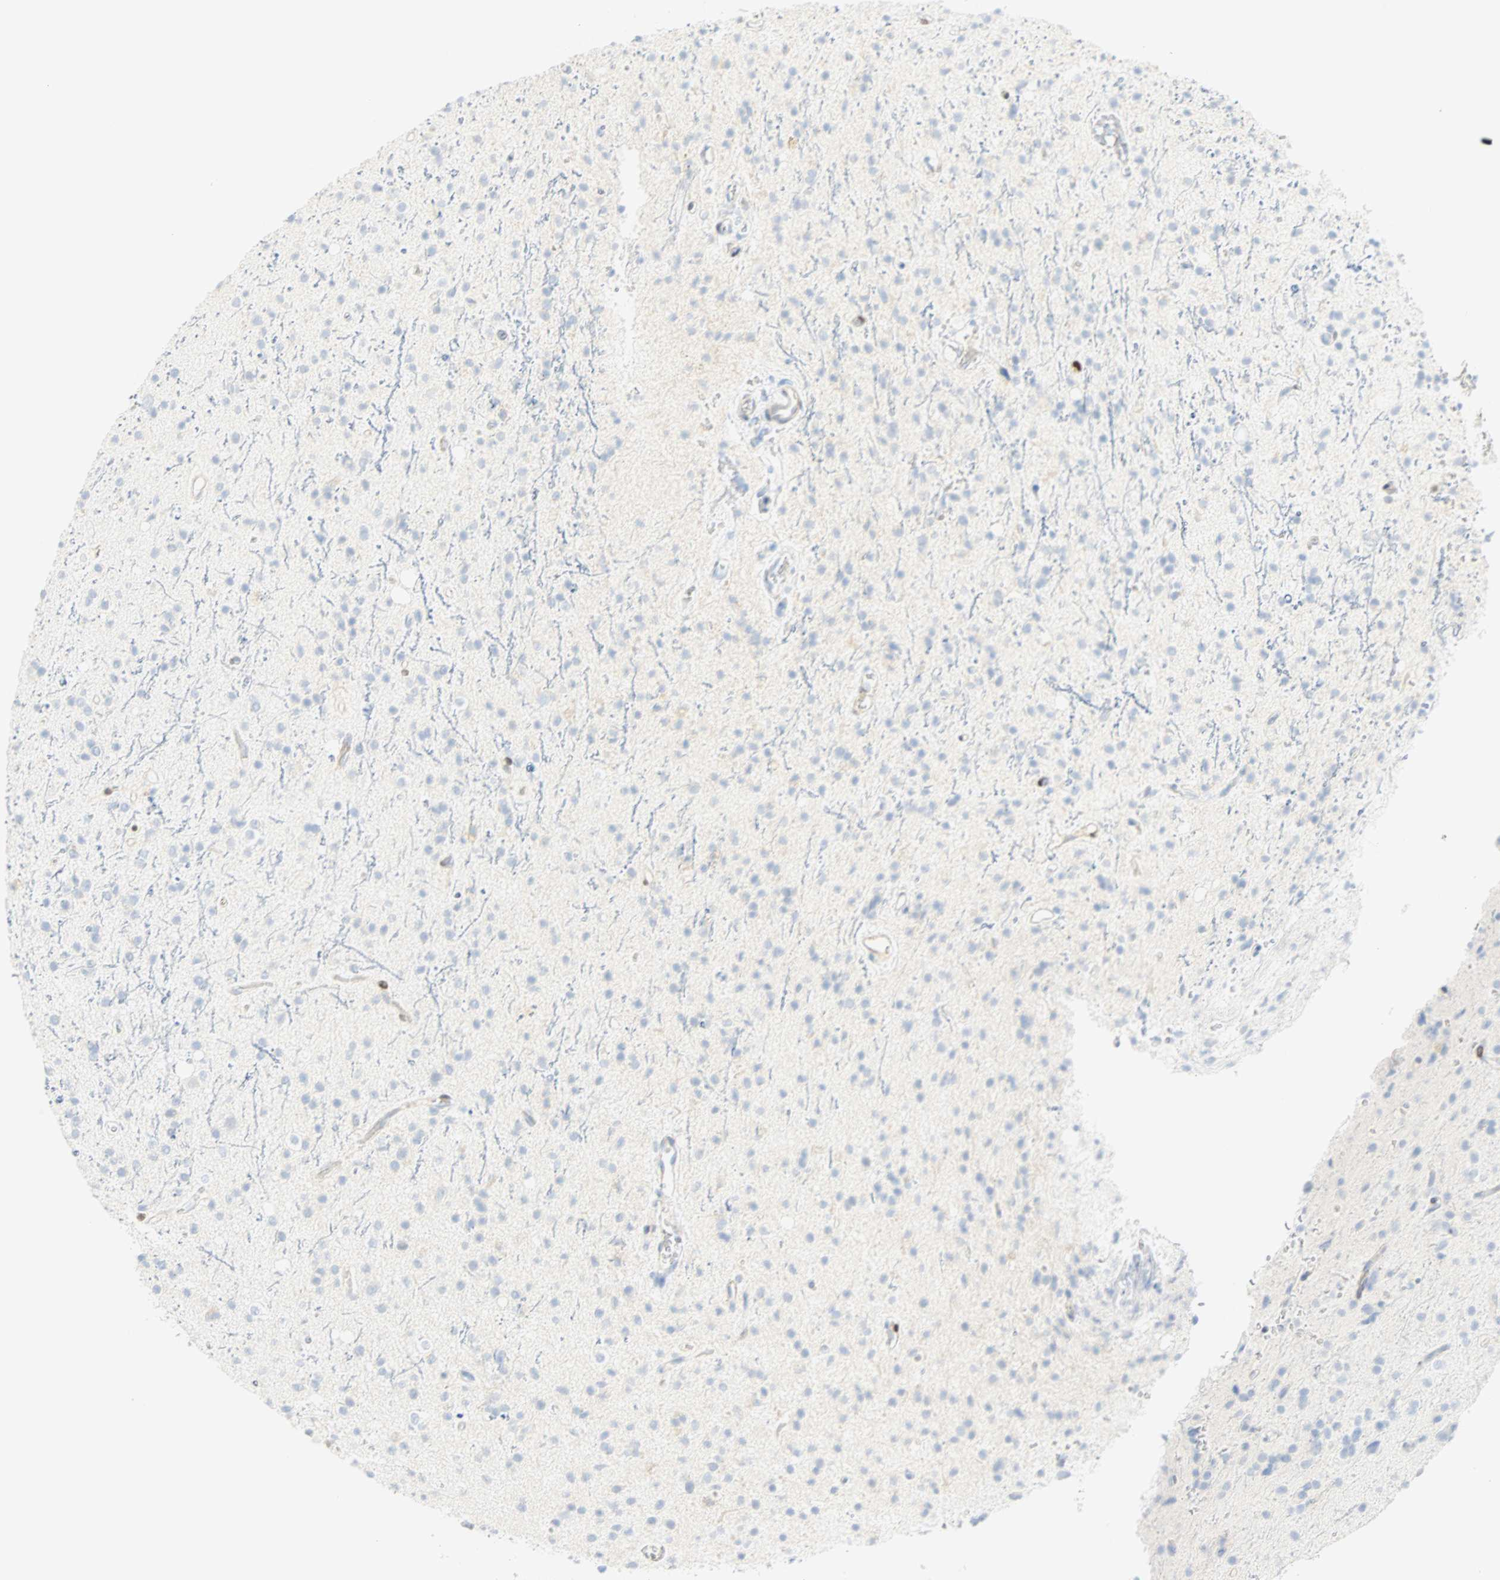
{"staining": {"intensity": "negative", "quantity": "none", "location": "none"}, "tissue": "glioma", "cell_type": "Tumor cells", "image_type": "cancer", "snomed": [{"axis": "morphology", "description": "Glioma, malignant, High grade"}, {"axis": "topography", "description": "Brain"}], "caption": "A high-resolution photomicrograph shows immunohistochemistry staining of malignant glioma (high-grade), which demonstrates no significant staining in tumor cells.", "gene": "SELENBP1", "patient": {"sex": "male", "age": 47}}